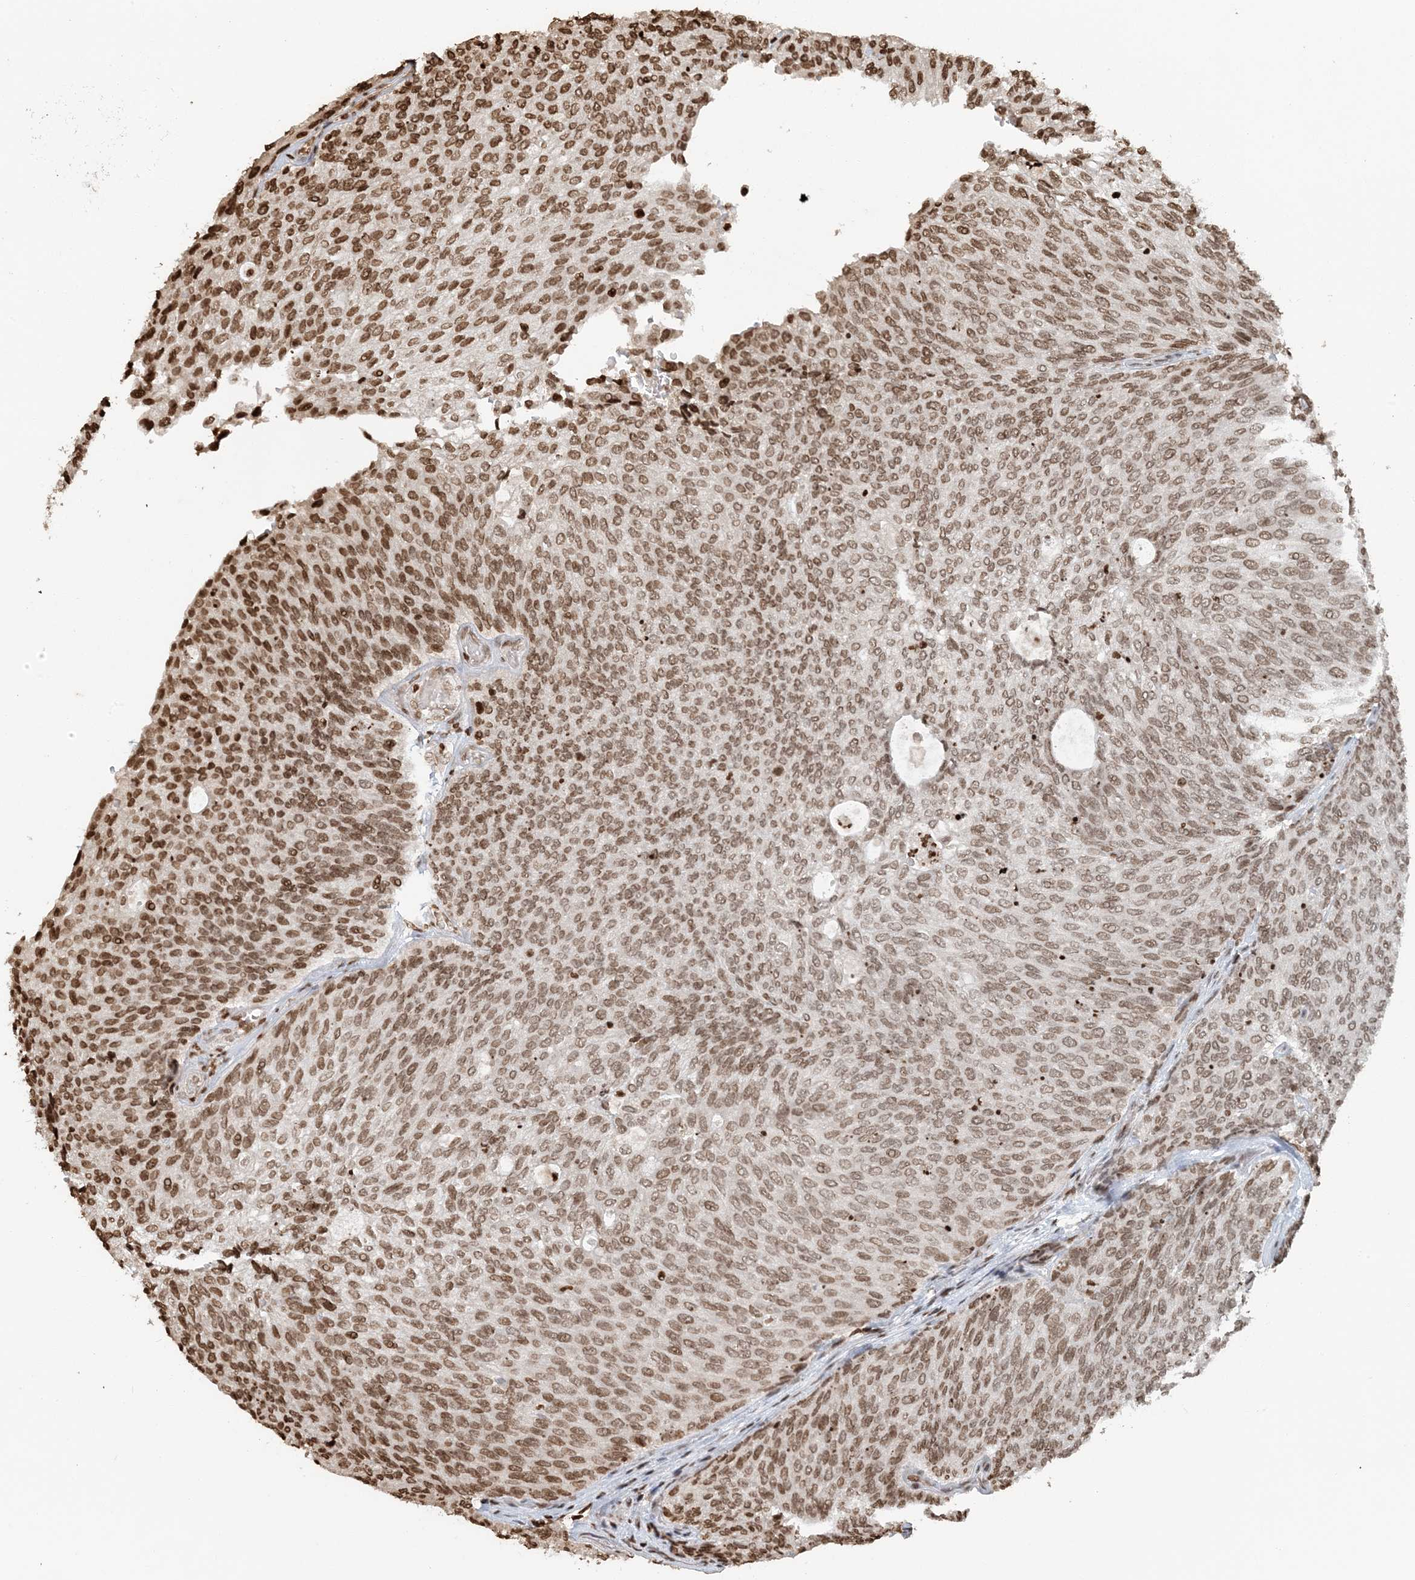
{"staining": {"intensity": "moderate", "quantity": ">75%", "location": "nuclear"}, "tissue": "urothelial cancer", "cell_type": "Tumor cells", "image_type": "cancer", "snomed": [{"axis": "morphology", "description": "Urothelial carcinoma, Low grade"}, {"axis": "topography", "description": "Urinary bladder"}], "caption": "Brown immunohistochemical staining in urothelial carcinoma (low-grade) displays moderate nuclear positivity in about >75% of tumor cells.", "gene": "H3-3B", "patient": {"sex": "female", "age": 79}}